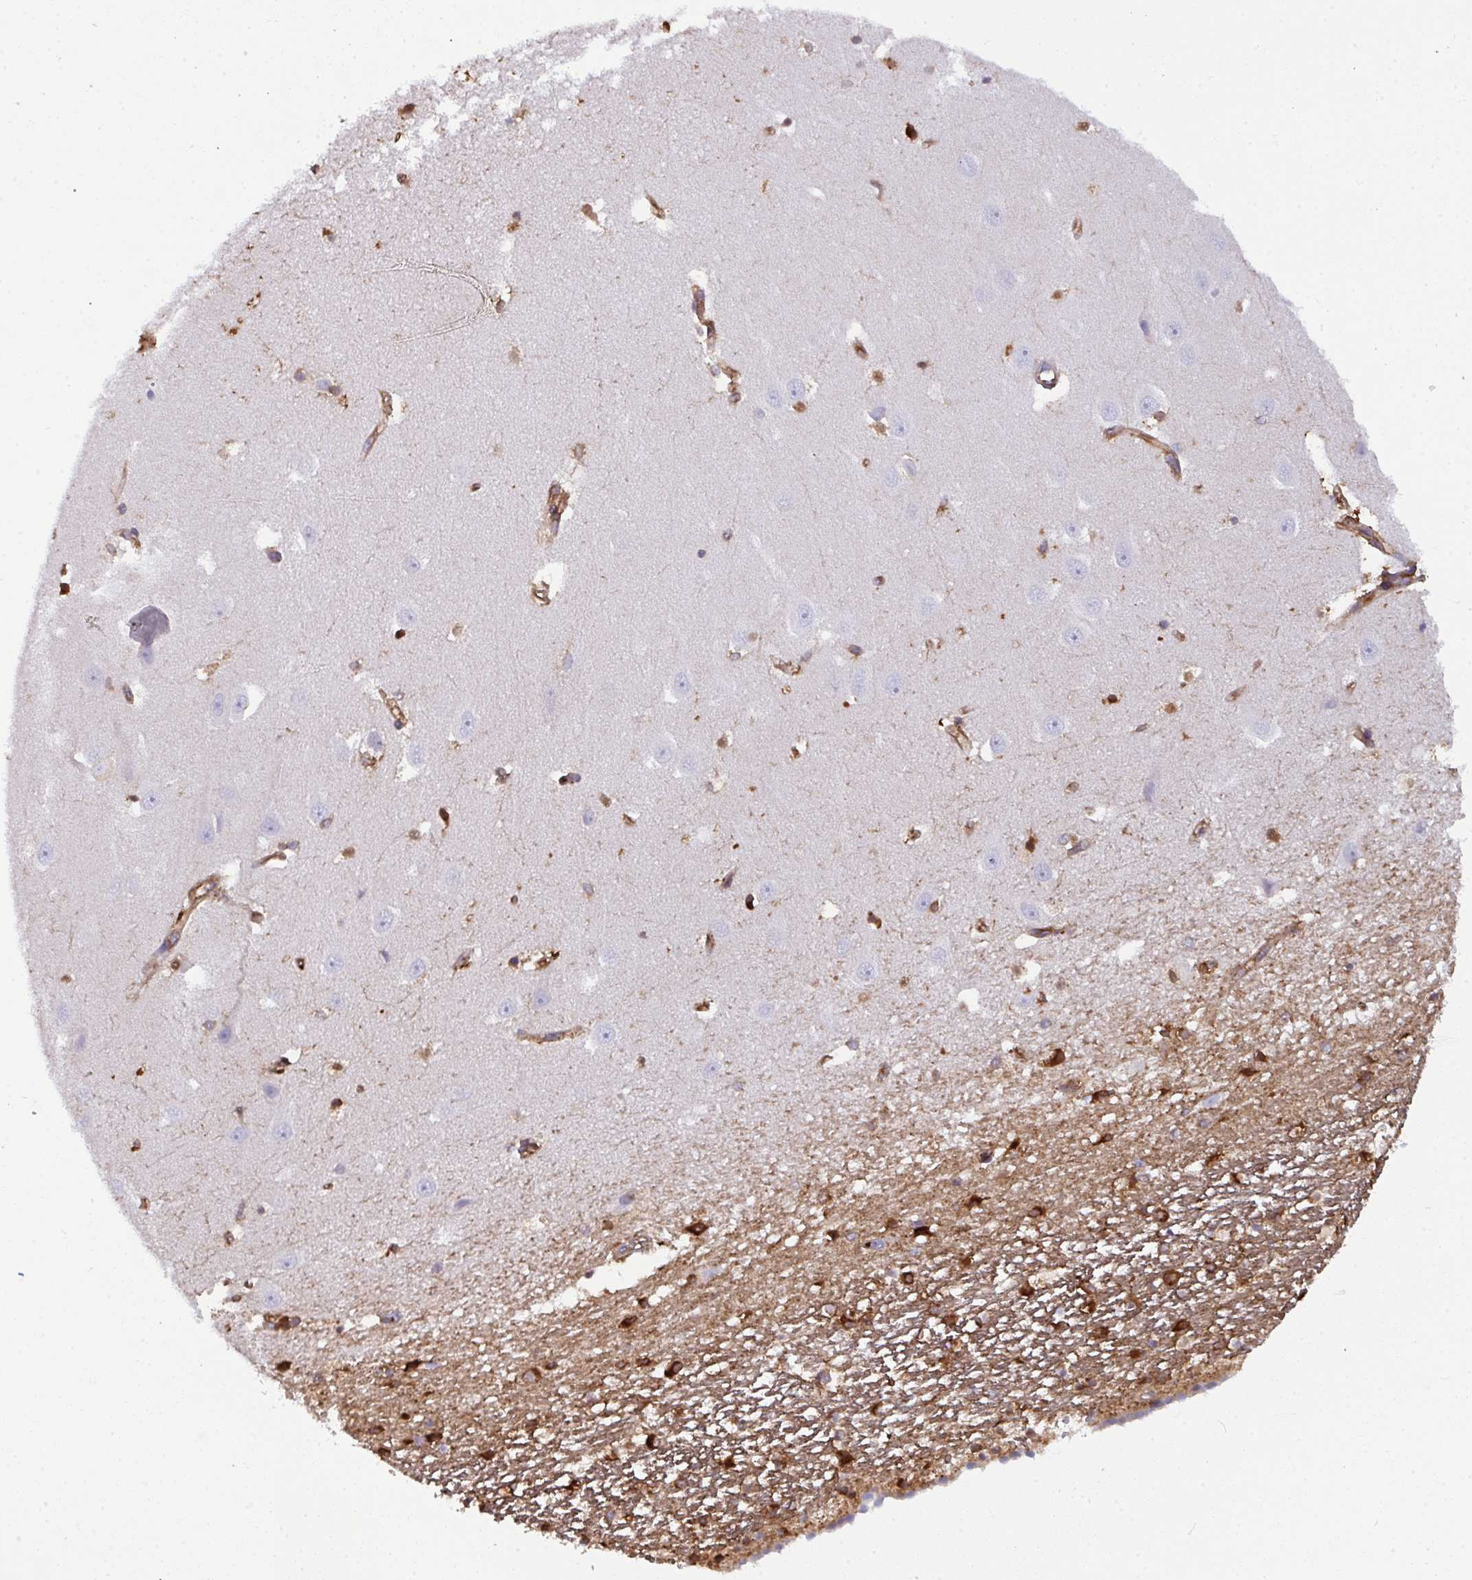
{"staining": {"intensity": "strong", "quantity": "25%-75%", "location": "cytoplasmic/membranous"}, "tissue": "hippocampus", "cell_type": "Glial cells", "image_type": "normal", "snomed": [{"axis": "morphology", "description": "Normal tissue, NOS"}, {"axis": "topography", "description": "Hippocampus"}], "caption": "Immunohistochemistry photomicrograph of normal hippocampus: human hippocampus stained using immunohistochemistry shows high levels of strong protein expression localized specifically in the cytoplasmic/membranous of glial cells, appearing as a cytoplasmic/membranous brown color.", "gene": "DYNC1I2", "patient": {"sex": "male", "age": 63}}